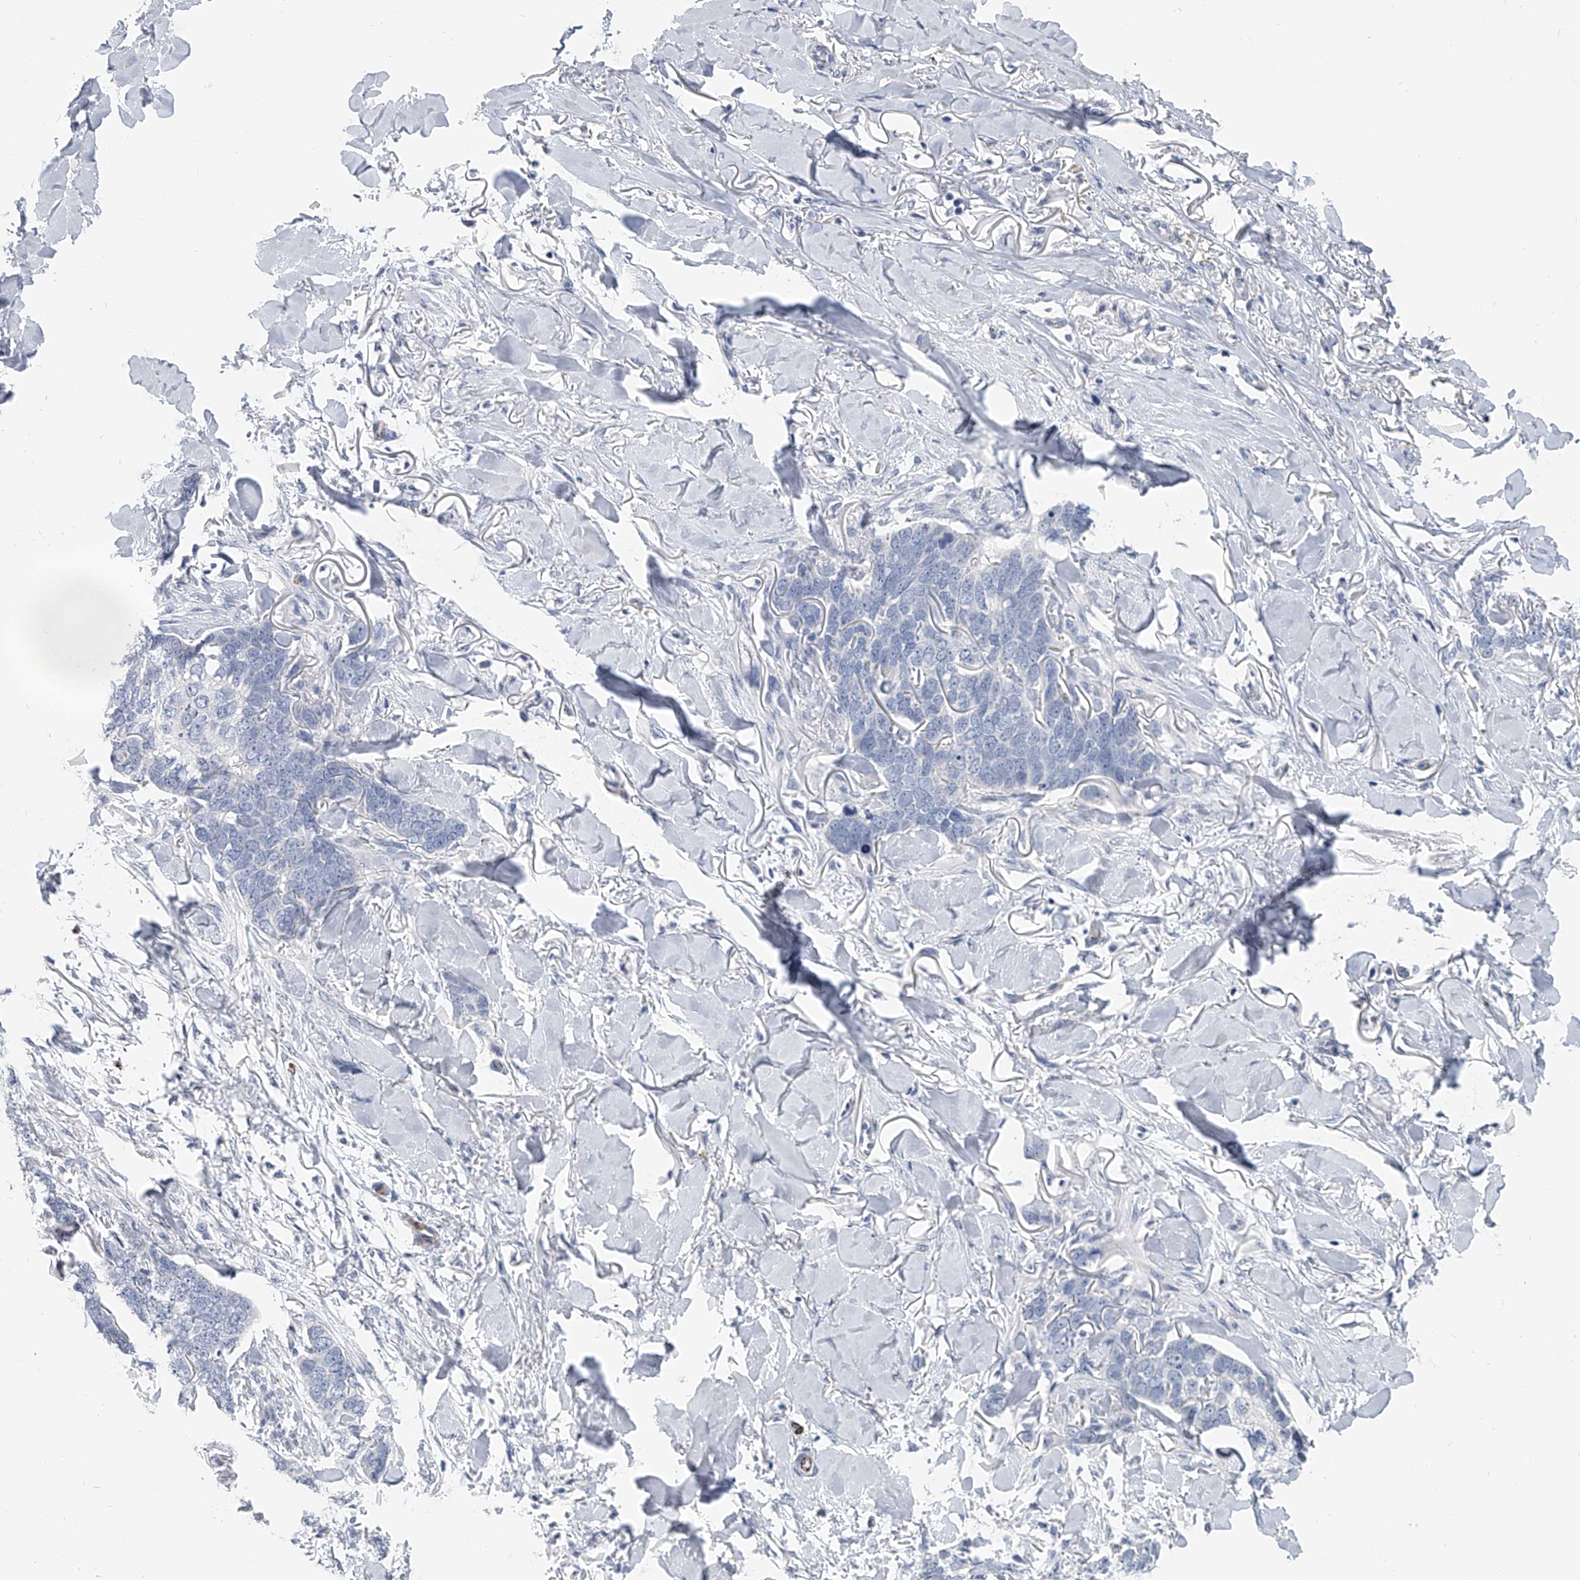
{"staining": {"intensity": "negative", "quantity": "none", "location": "none"}, "tissue": "skin cancer", "cell_type": "Tumor cells", "image_type": "cancer", "snomed": [{"axis": "morphology", "description": "Normal tissue, NOS"}, {"axis": "morphology", "description": "Basal cell carcinoma"}, {"axis": "topography", "description": "Skin"}], "caption": "An immunohistochemistry (IHC) photomicrograph of skin basal cell carcinoma is shown. There is no staining in tumor cells of skin basal cell carcinoma. Brightfield microscopy of IHC stained with DAB (3,3'-diaminobenzidine) (brown) and hematoxylin (blue), captured at high magnification.", "gene": "KIRREL1", "patient": {"sex": "male", "age": 77}}